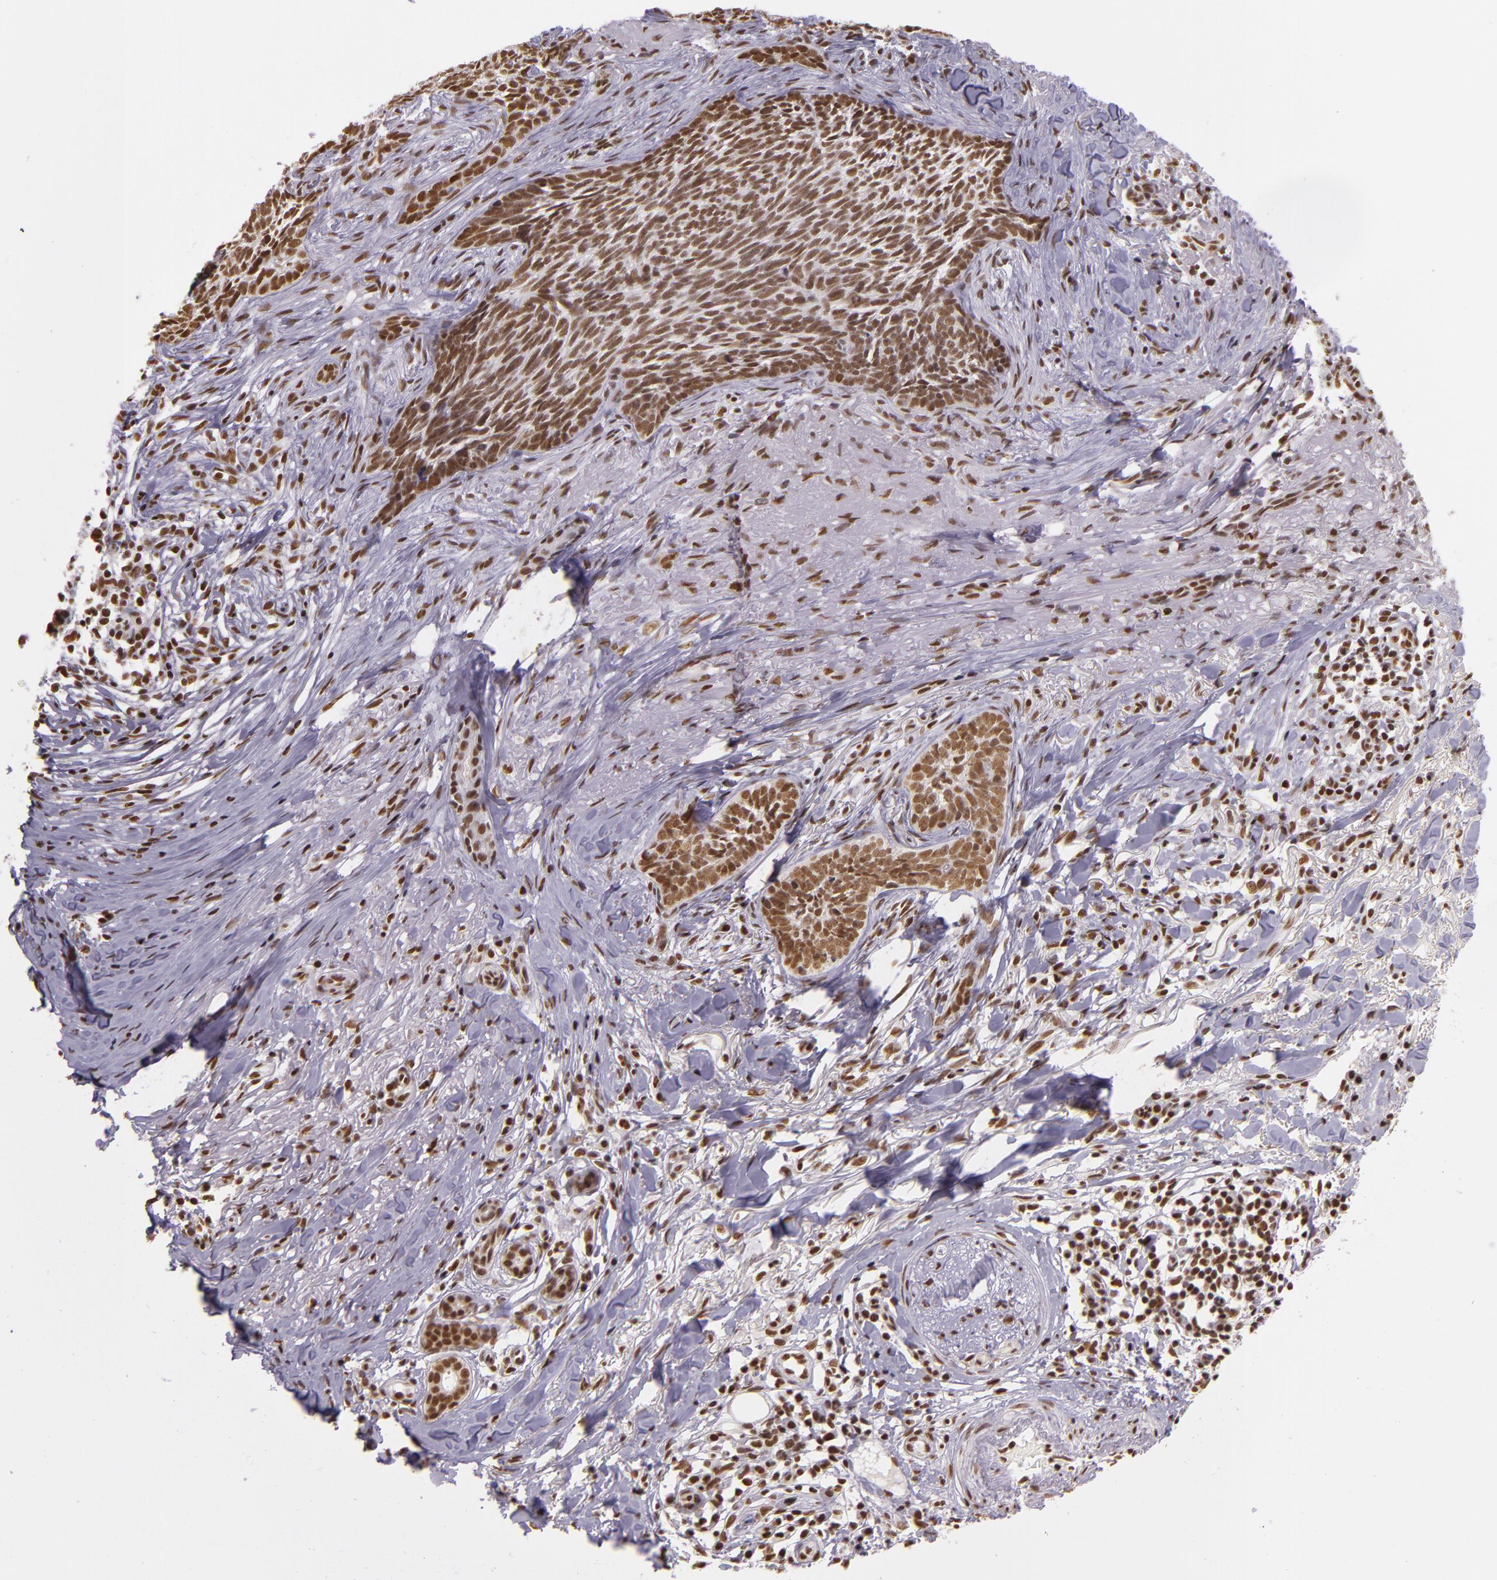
{"staining": {"intensity": "moderate", "quantity": ">75%", "location": "nuclear"}, "tissue": "skin cancer", "cell_type": "Tumor cells", "image_type": "cancer", "snomed": [{"axis": "morphology", "description": "Basal cell carcinoma"}, {"axis": "topography", "description": "Skin"}], "caption": "Immunohistochemical staining of human skin basal cell carcinoma reveals moderate nuclear protein positivity in about >75% of tumor cells.", "gene": "USF1", "patient": {"sex": "female", "age": 81}}